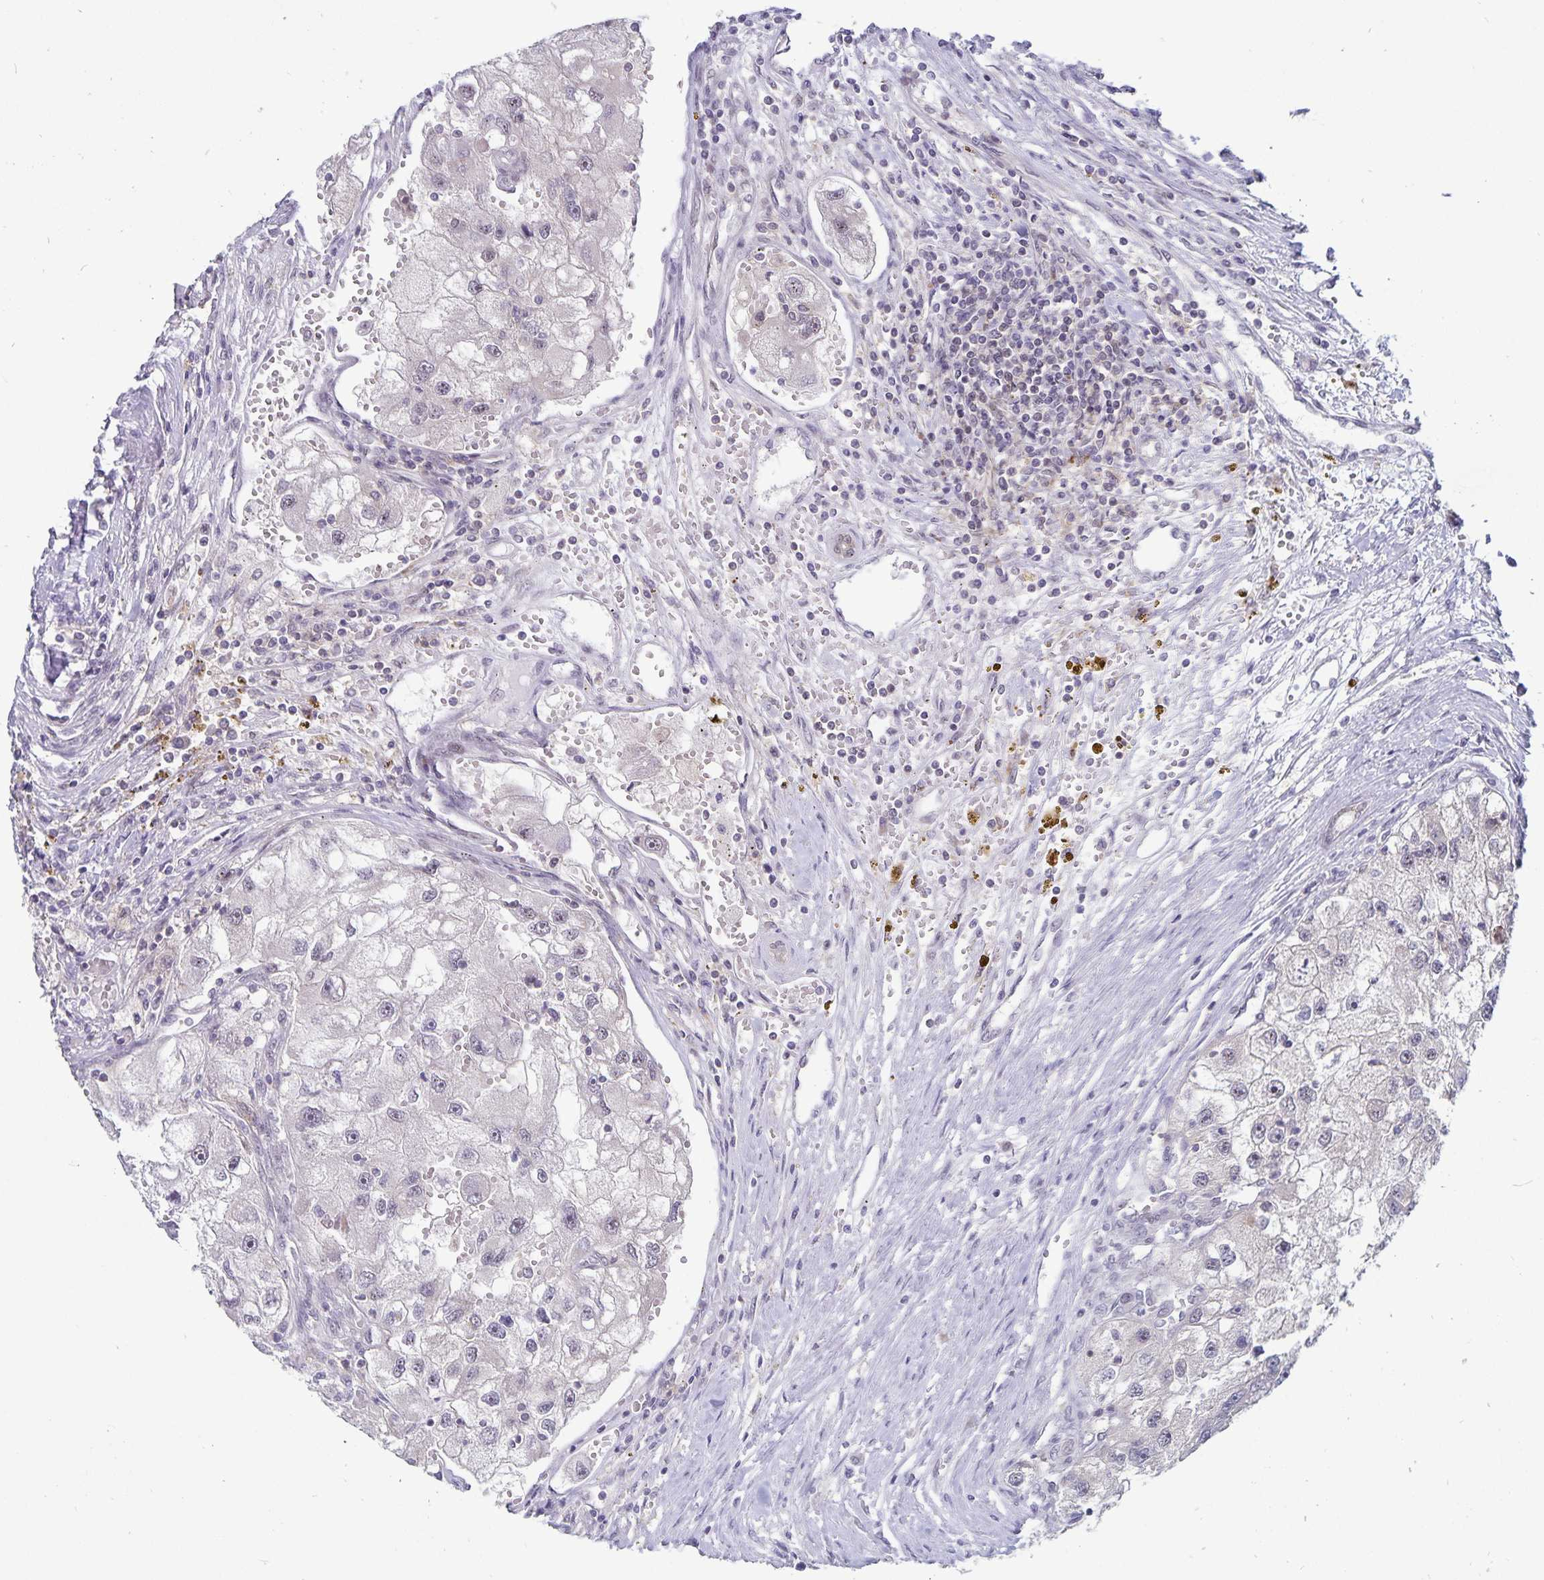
{"staining": {"intensity": "negative", "quantity": "none", "location": "none"}, "tissue": "renal cancer", "cell_type": "Tumor cells", "image_type": "cancer", "snomed": [{"axis": "morphology", "description": "Adenocarcinoma, NOS"}, {"axis": "topography", "description": "Kidney"}], "caption": "Tumor cells are negative for brown protein staining in renal cancer (adenocarcinoma).", "gene": "EXOC6B", "patient": {"sex": "male", "age": 63}}